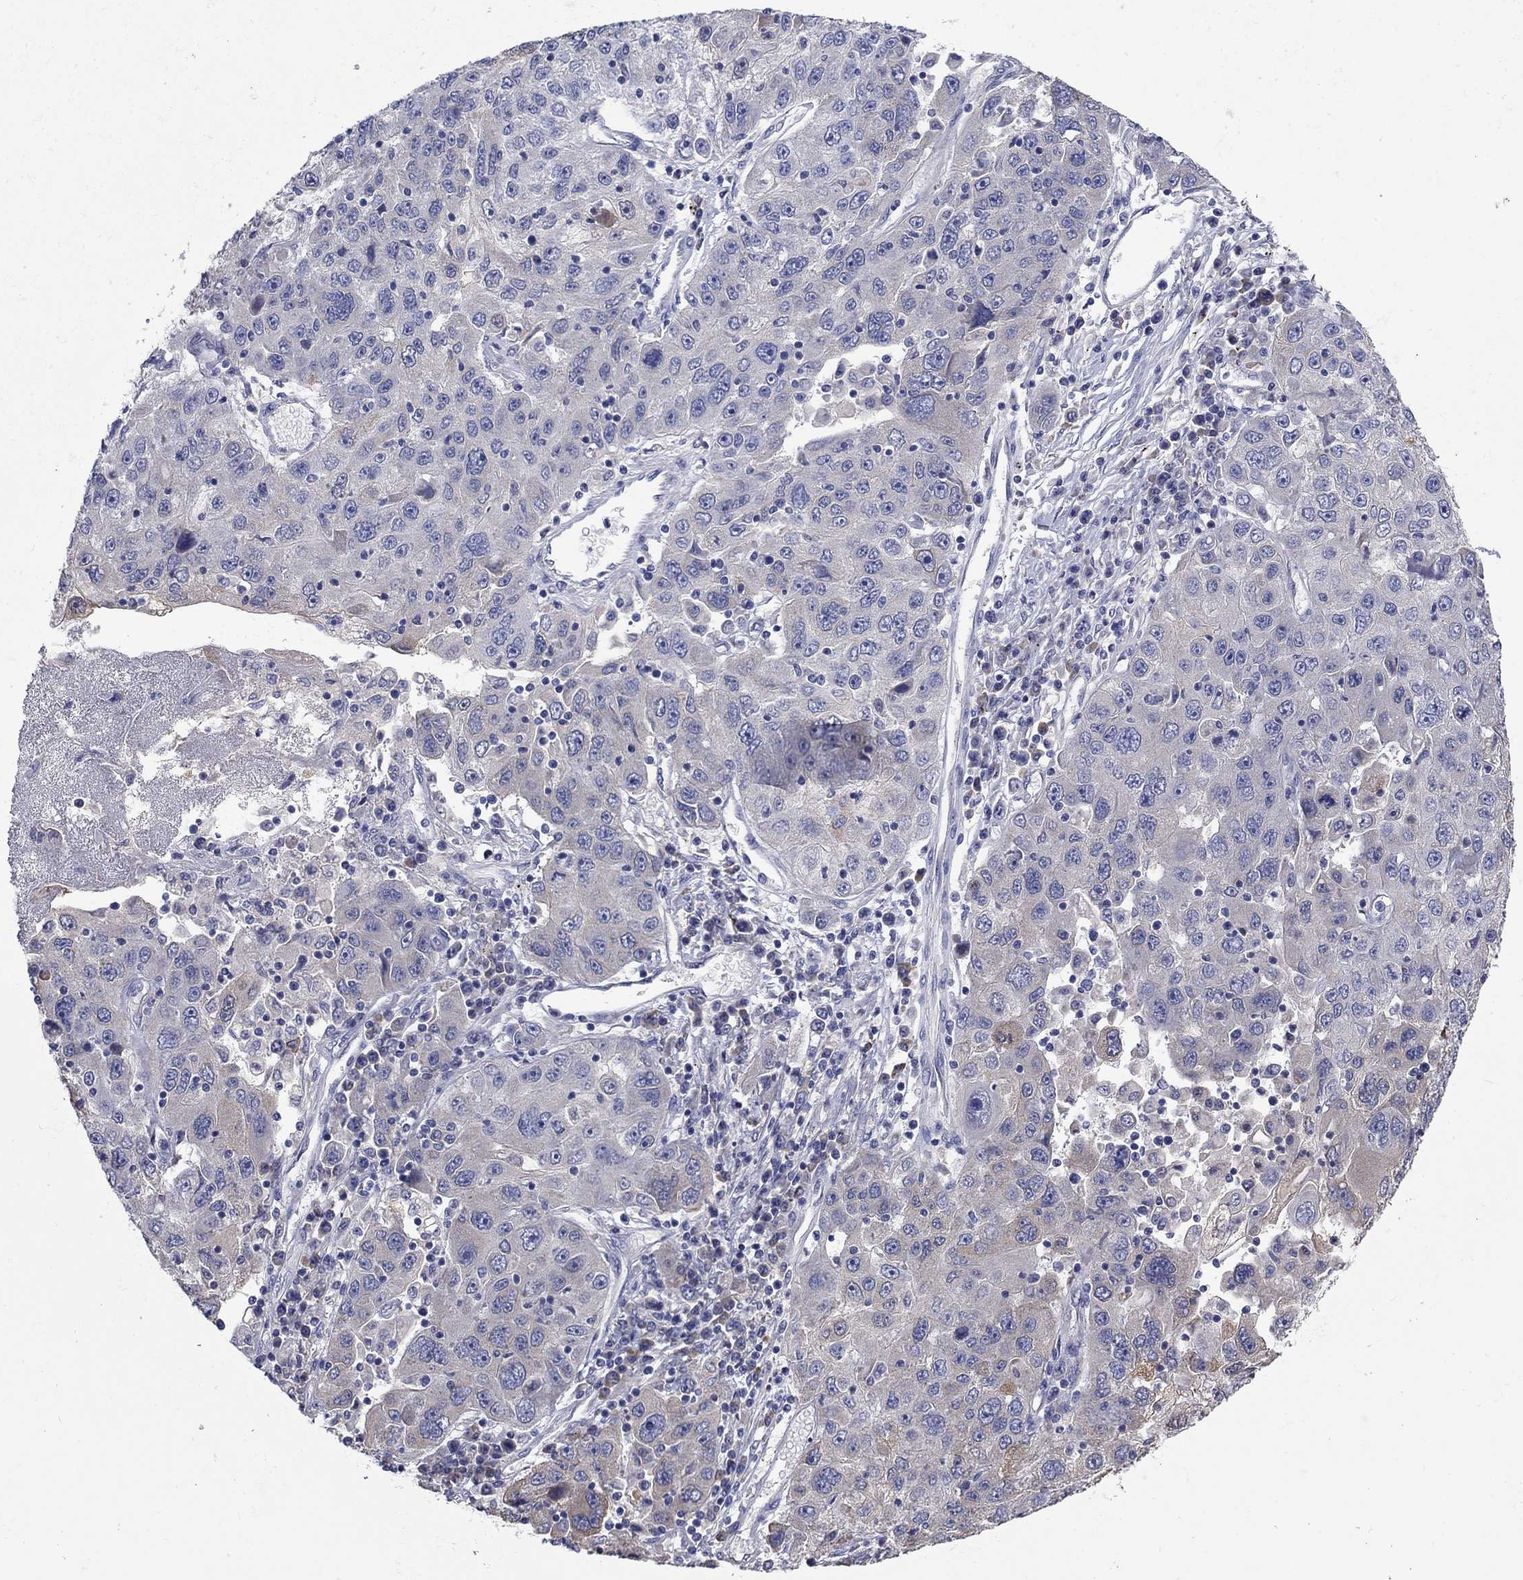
{"staining": {"intensity": "negative", "quantity": "none", "location": "none"}, "tissue": "stomach cancer", "cell_type": "Tumor cells", "image_type": "cancer", "snomed": [{"axis": "morphology", "description": "Adenocarcinoma, NOS"}, {"axis": "topography", "description": "Stomach"}], "caption": "Immunohistochemistry histopathology image of neoplastic tissue: stomach cancer (adenocarcinoma) stained with DAB (3,3'-diaminobenzidine) displays no significant protein staining in tumor cells. The staining is performed using DAB brown chromogen with nuclei counter-stained in using hematoxylin.", "gene": "SULT2B1", "patient": {"sex": "male", "age": 56}}